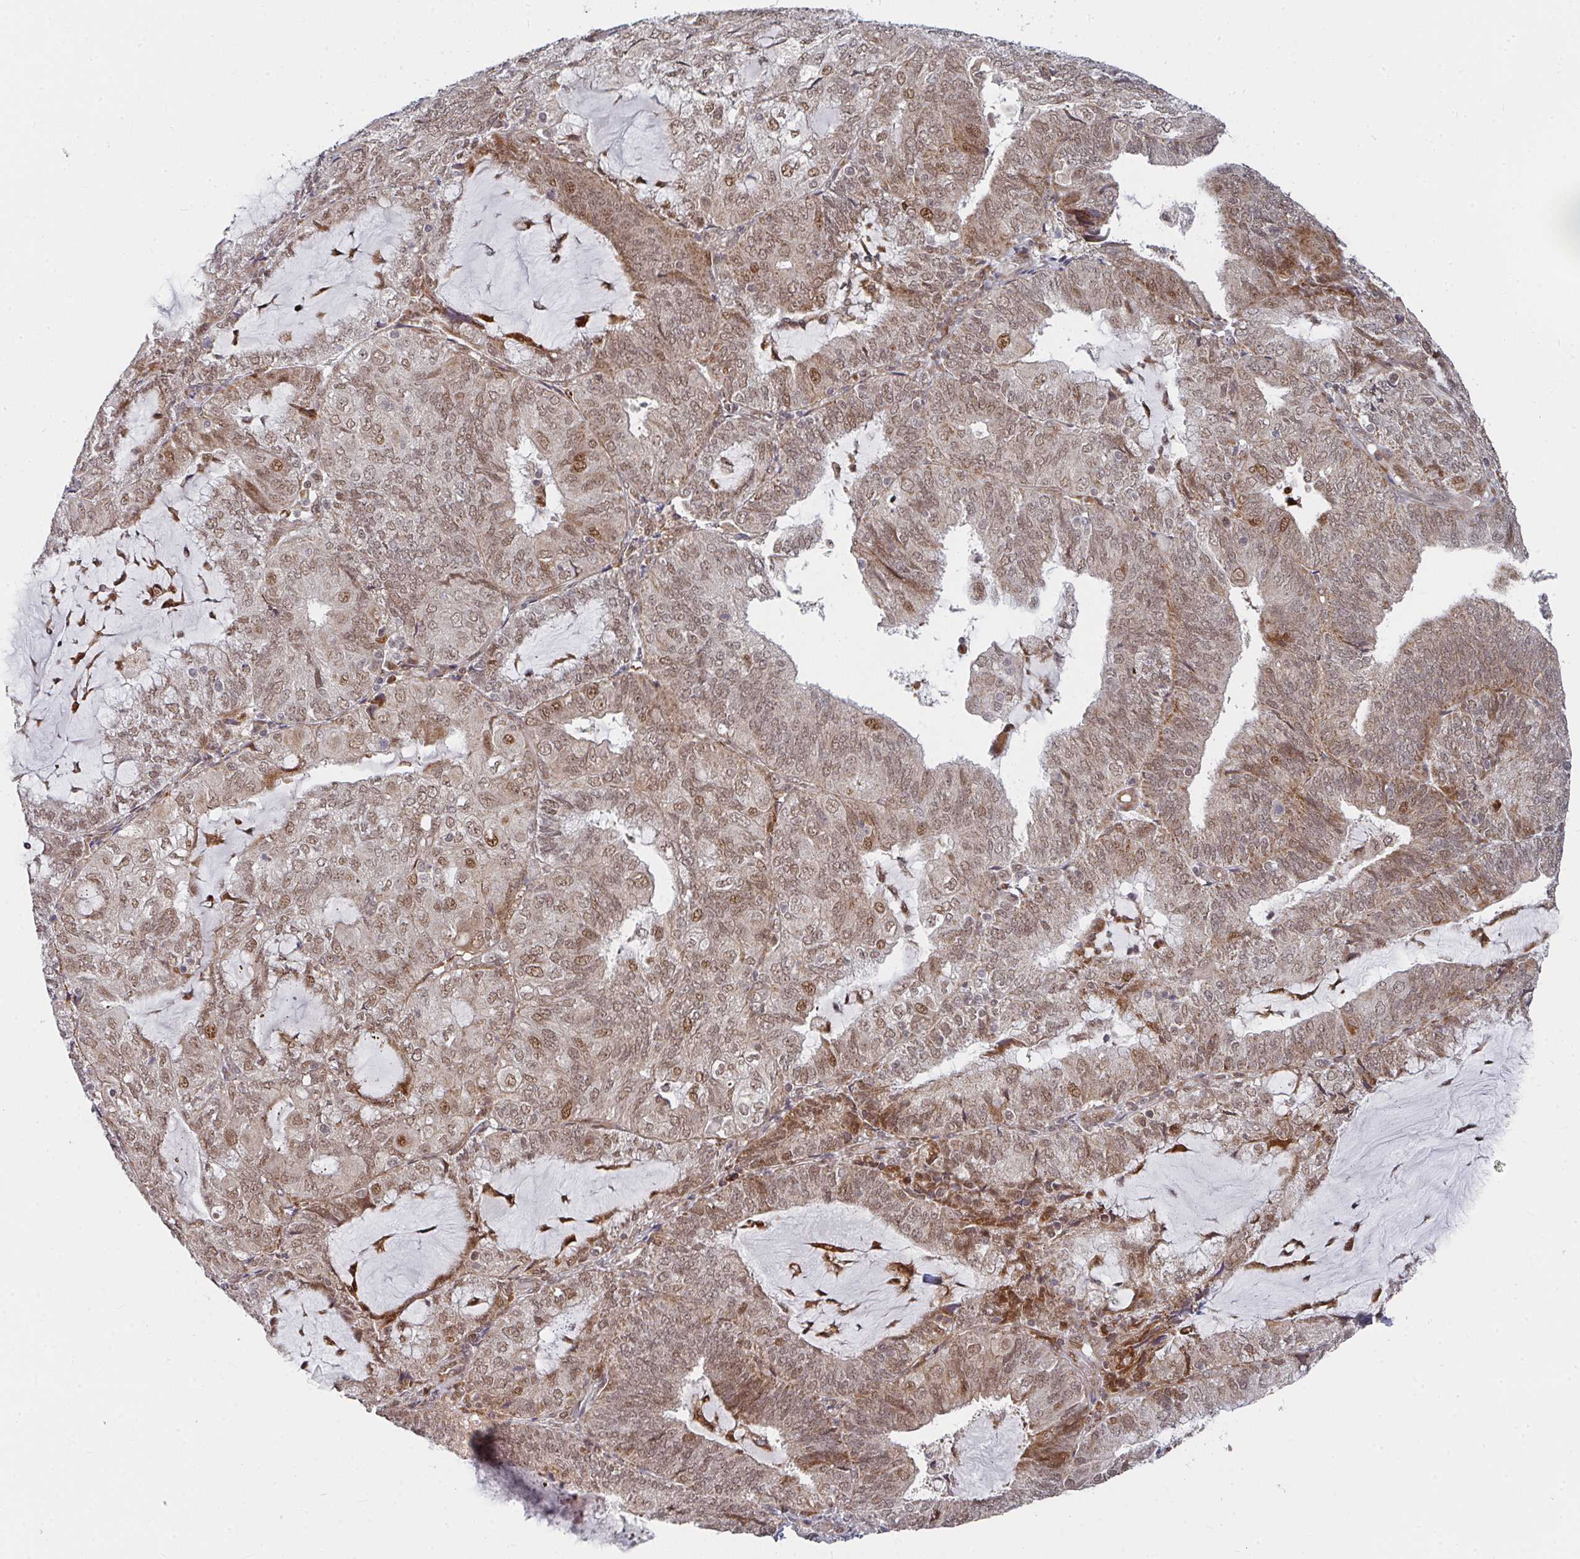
{"staining": {"intensity": "moderate", "quantity": ">75%", "location": "cytoplasmic/membranous,nuclear"}, "tissue": "endometrial cancer", "cell_type": "Tumor cells", "image_type": "cancer", "snomed": [{"axis": "morphology", "description": "Adenocarcinoma, NOS"}, {"axis": "topography", "description": "Endometrium"}], "caption": "High-power microscopy captured an immunohistochemistry (IHC) photomicrograph of endometrial cancer (adenocarcinoma), revealing moderate cytoplasmic/membranous and nuclear positivity in about >75% of tumor cells.", "gene": "RBBP5", "patient": {"sex": "female", "age": 81}}